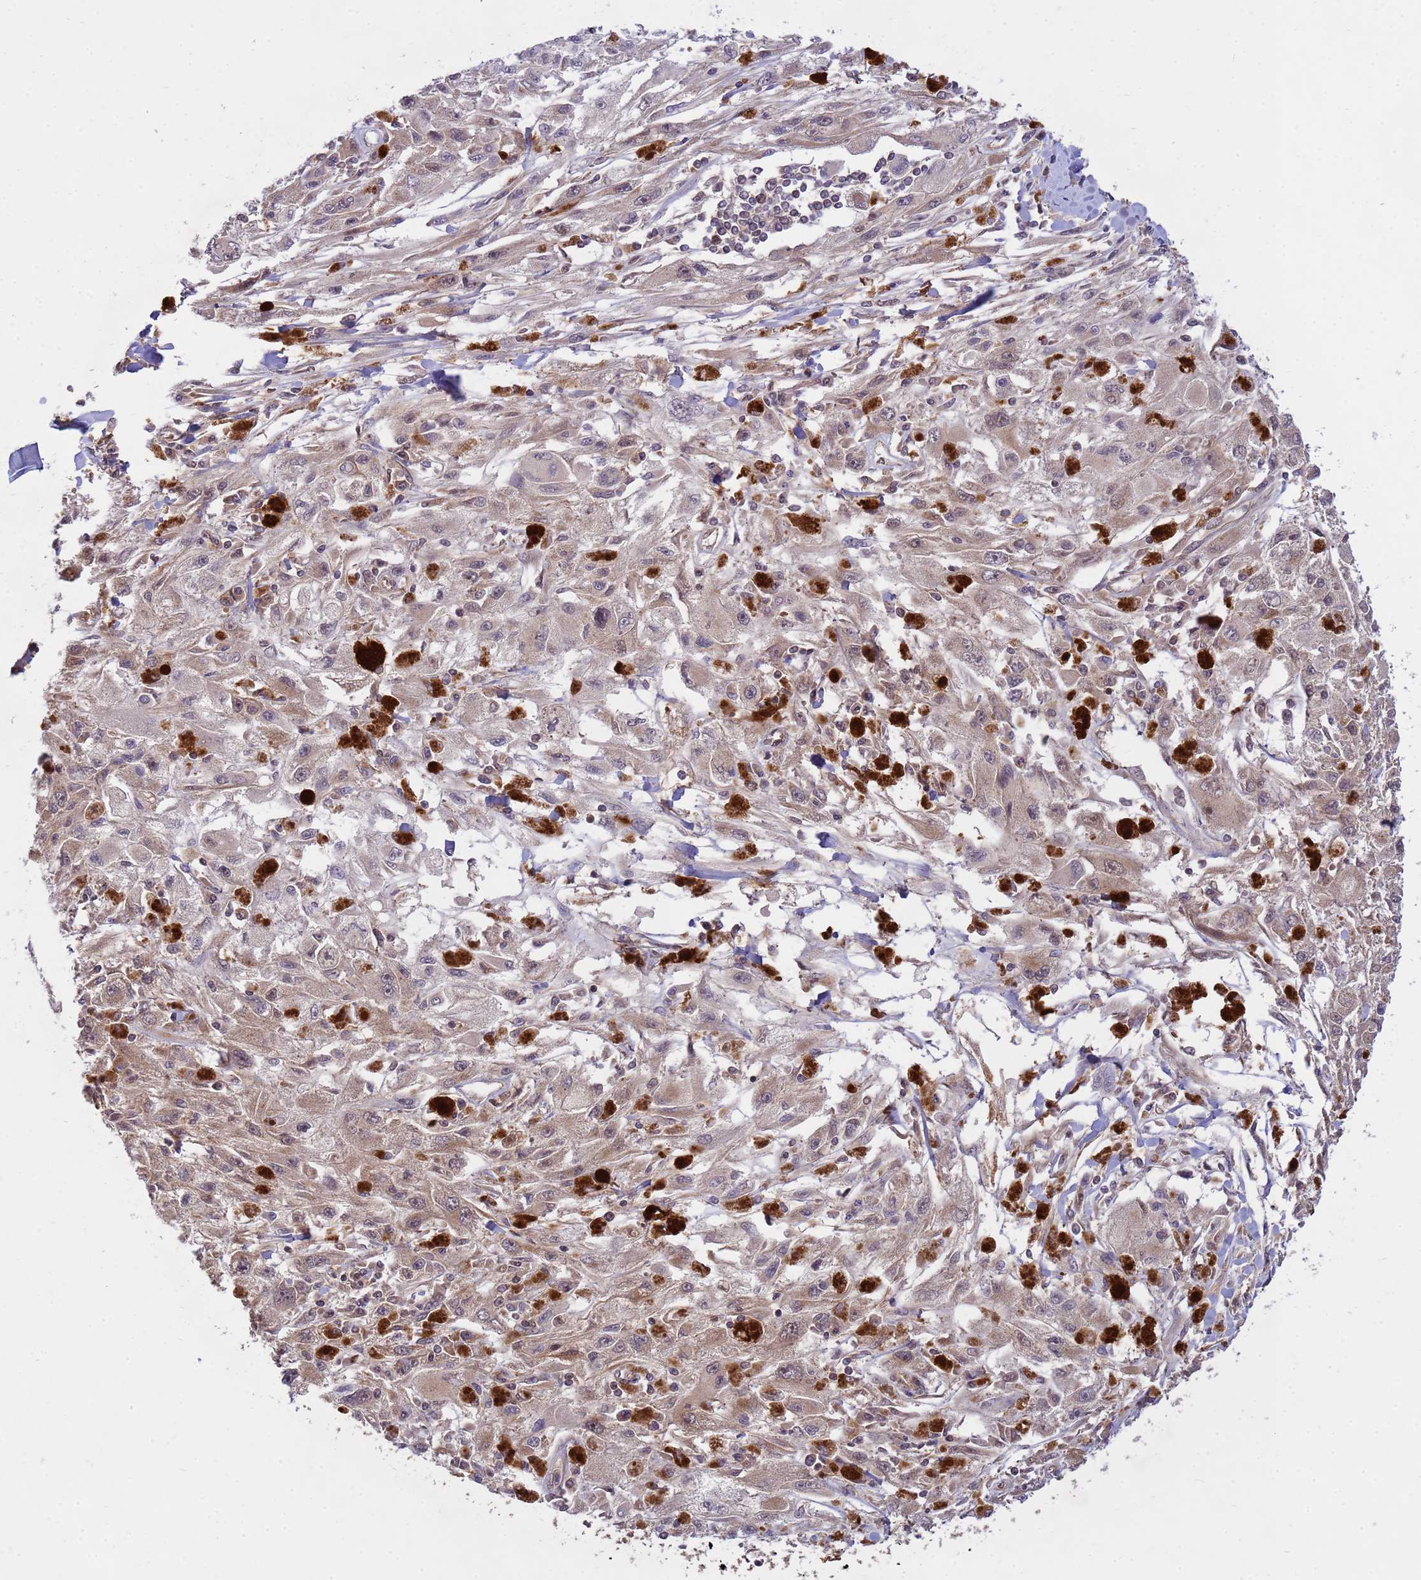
{"staining": {"intensity": "weak", "quantity": "25%-75%", "location": "cytoplasmic/membranous"}, "tissue": "melanoma", "cell_type": "Tumor cells", "image_type": "cancer", "snomed": [{"axis": "morphology", "description": "Malignant melanoma, Metastatic site"}, {"axis": "topography", "description": "Skin"}], "caption": "Melanoma stained with immunohistochemistry (IHC) demonstrates weak cytoplasmic/membranous staining in approximately 25%-75% of tumor cells. (IHC, brightfield microscopy, high magnification).", "gene": "PPP2CB", "patient": {"sex": "male", "age": 53}}